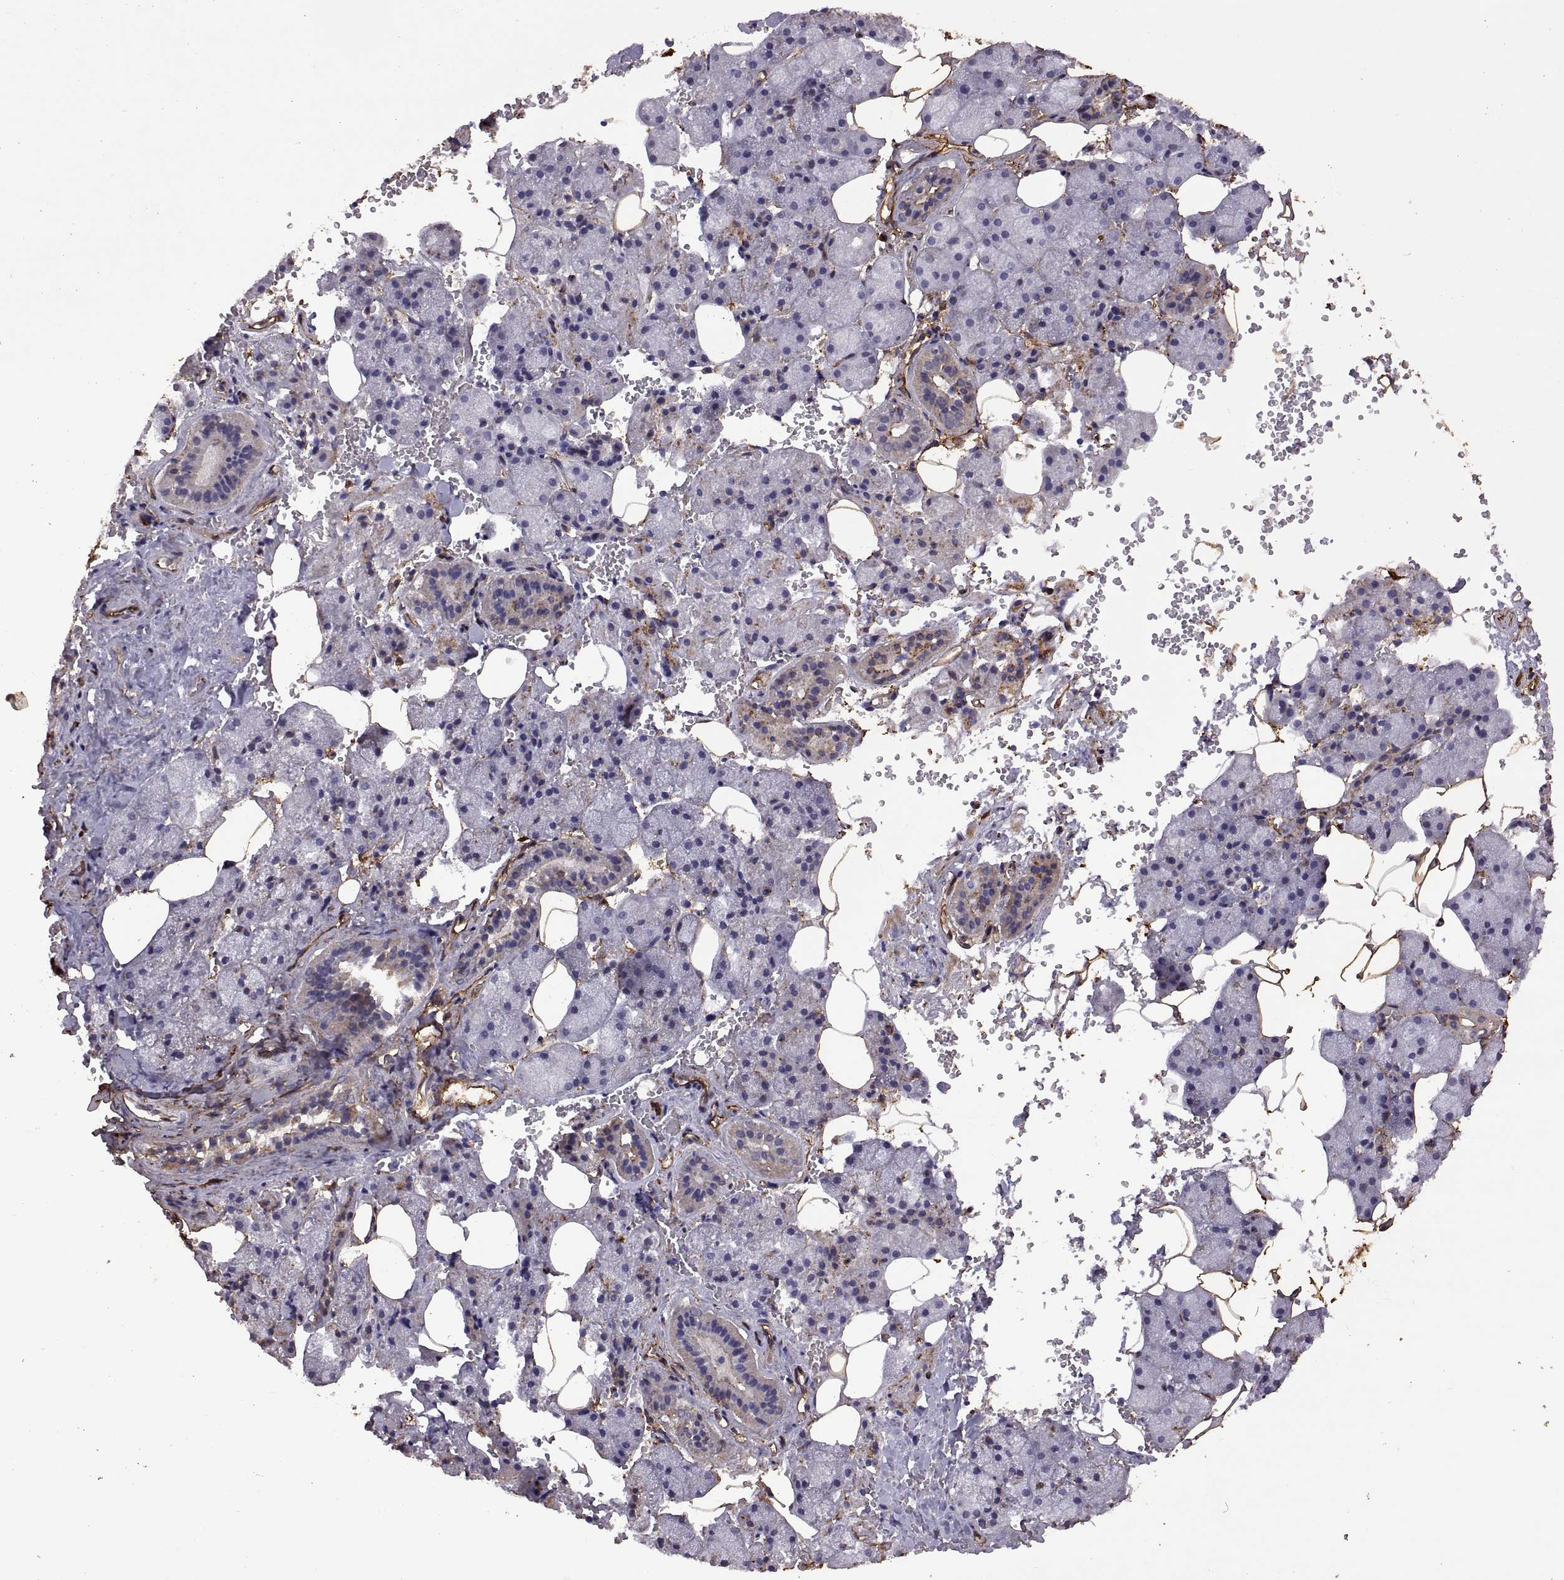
{"staining": {"intensity": "weak", "quantity": "25%-75%", "location": "cytoplasmic/membranous"}, "tissue": "salivary gland", "cell_type": "Glandular cells", "image_type": "normal", "snomed": [{"axis": "morphology", "description": "Normal tissue, NOS"}, {"axis": "topography", "description": "Salivary gland"}], "caption": "Immunohistochemical staining of unremarkable human salivary gland shows low levels of weak cytoplasmic/membranous staining in about 25%-75% of glandular cells. Immunohistochemistry (ihc) stains the protein in brown and the nuclei are stained blue.", "gene": "S100A10", "patient": {"sex": "male", "age": 38}}